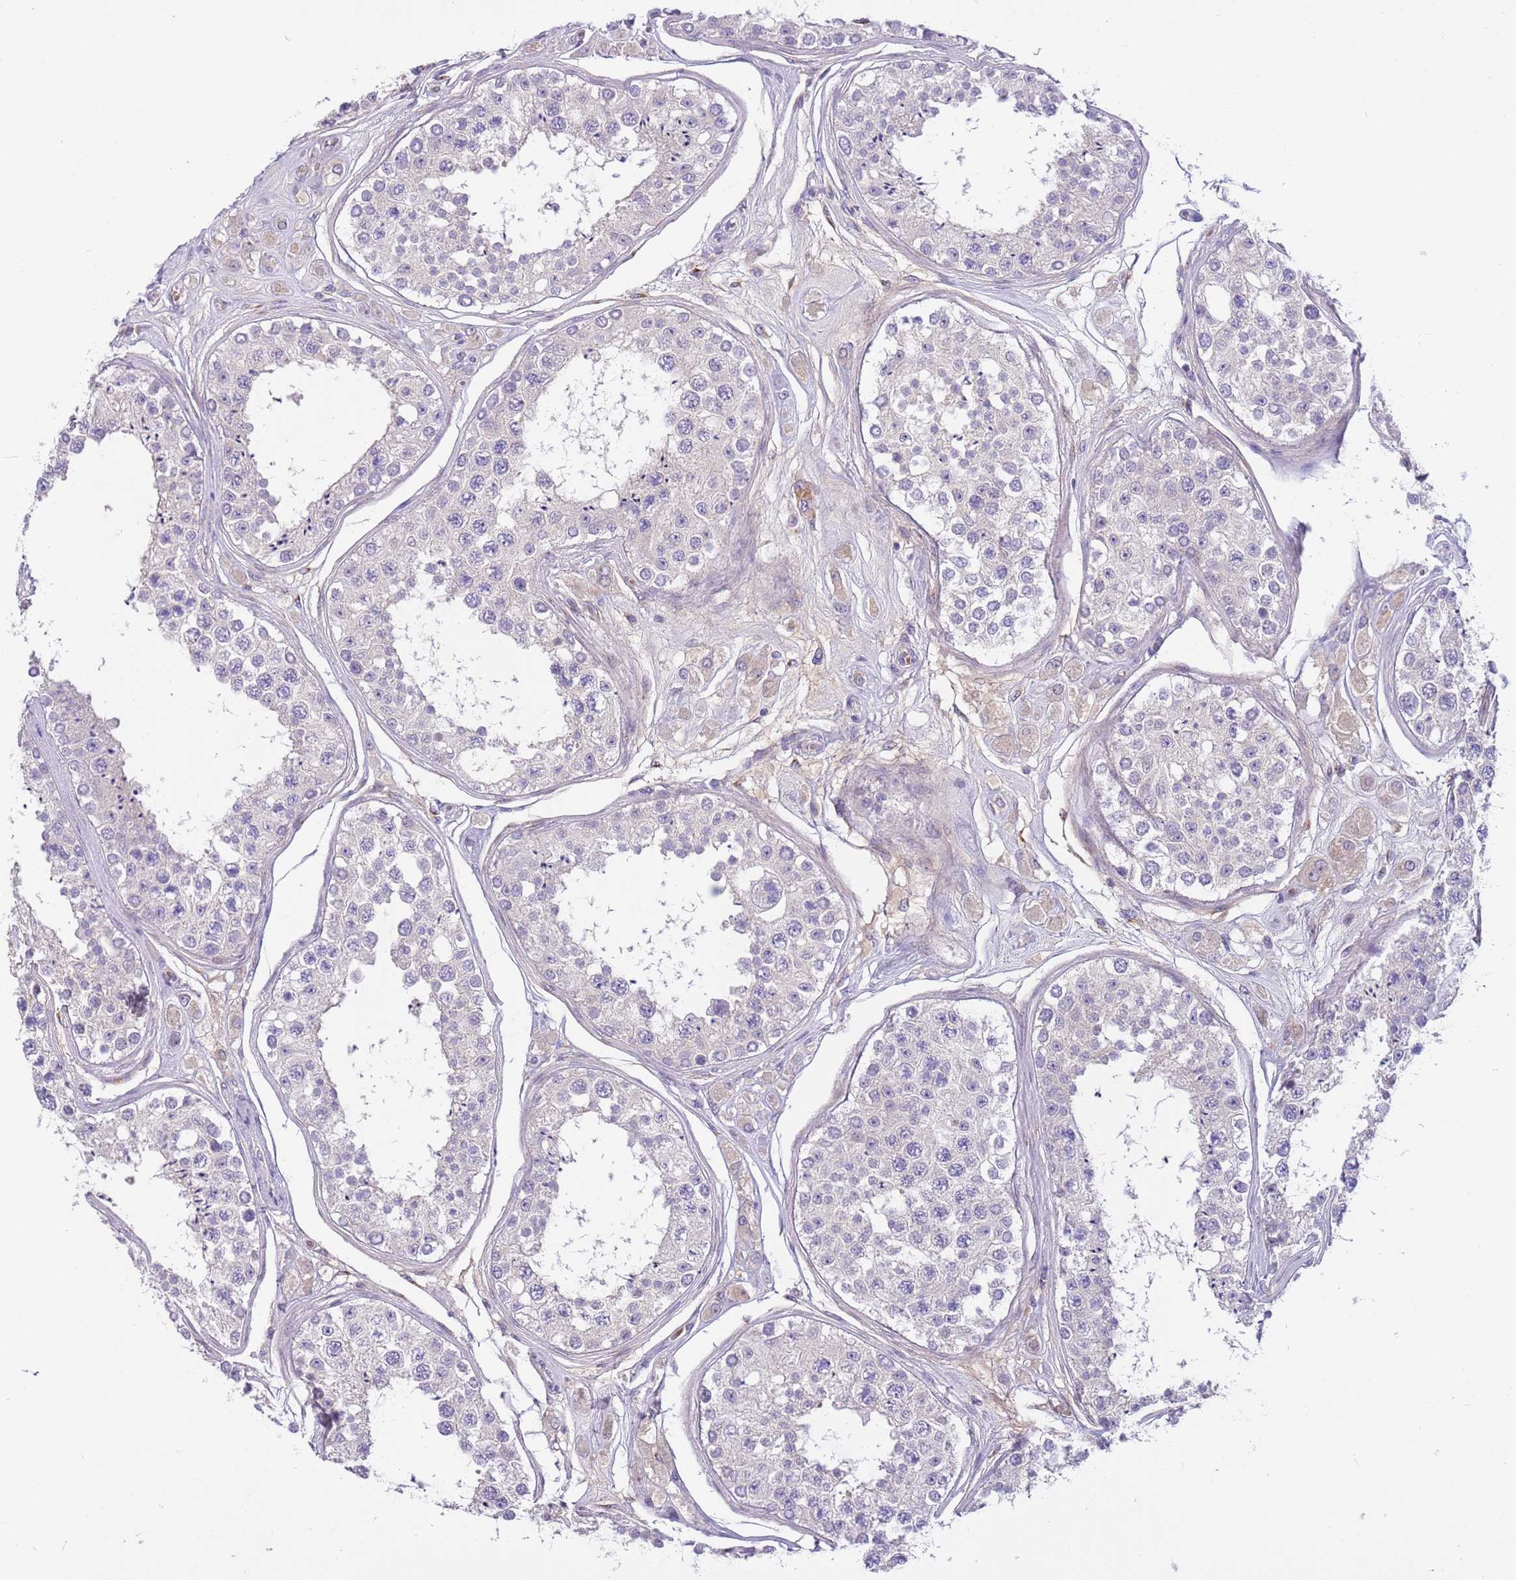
{"staining": {"intensity": "negative", "quantity": "none", "location": "none"}, "tissue": "testis", "cell_type": "Cells in seminiferous ducts", "image_type": "normal", "snomed": [{"axis": "morphology", "description": "Normal tissue, NOS"}, {"axis": "topography", "description": "Testis"}], "caption": "High magnification brightfield microscopy of normal testis stained with DAB (3,3'-diaminobenzidine) (brown) and counterstained with hematoxylin (blue): cells in seminiferous ducts show no significant positivity.", "gene": "CFAP73", "patient": {"sex": "male", "age": 25}}